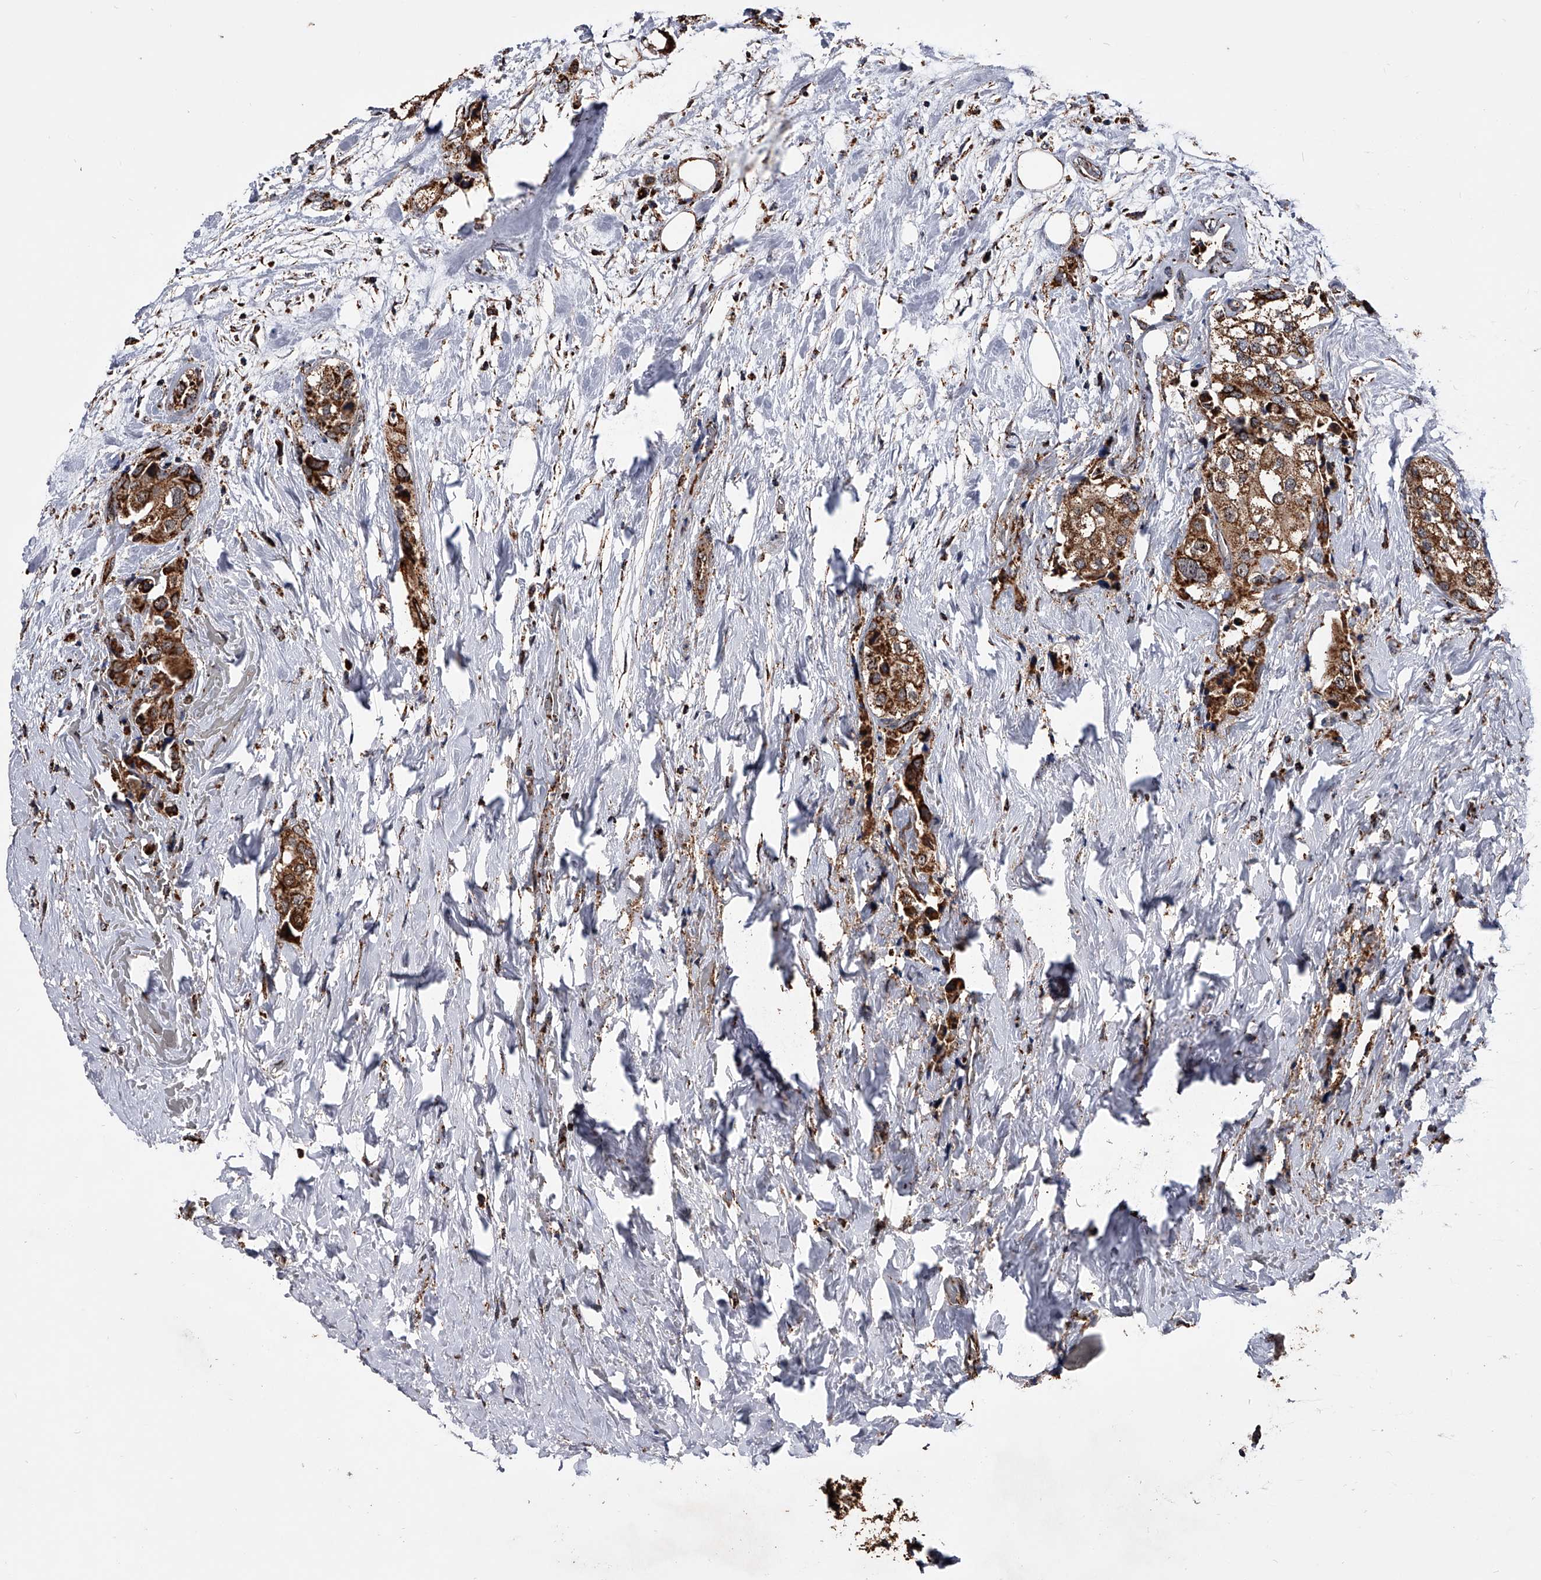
{"staining": {"intensity": "strong", "quantity": ">75%", "location": "cytoplasmic/membranous"}, "tissue": "urothelial cancer", "cell_type": "Tumor cells", "image_type": "cancer", "snomed": [{"axis": "morphology", "description": "Urothelial carcinoma, High grade"}, {"axis": "topography", "description": "Urinary bladder"}], "caption": "Strong cytoplasmic/membranous expression for a protein is present in about >75% of tumor cells of urothelial carcinoma (high-grade) using immunohistochemistry (IHC).", "gene": "SMPDL3A", "patient": {"sex": "male", "age": 64}}